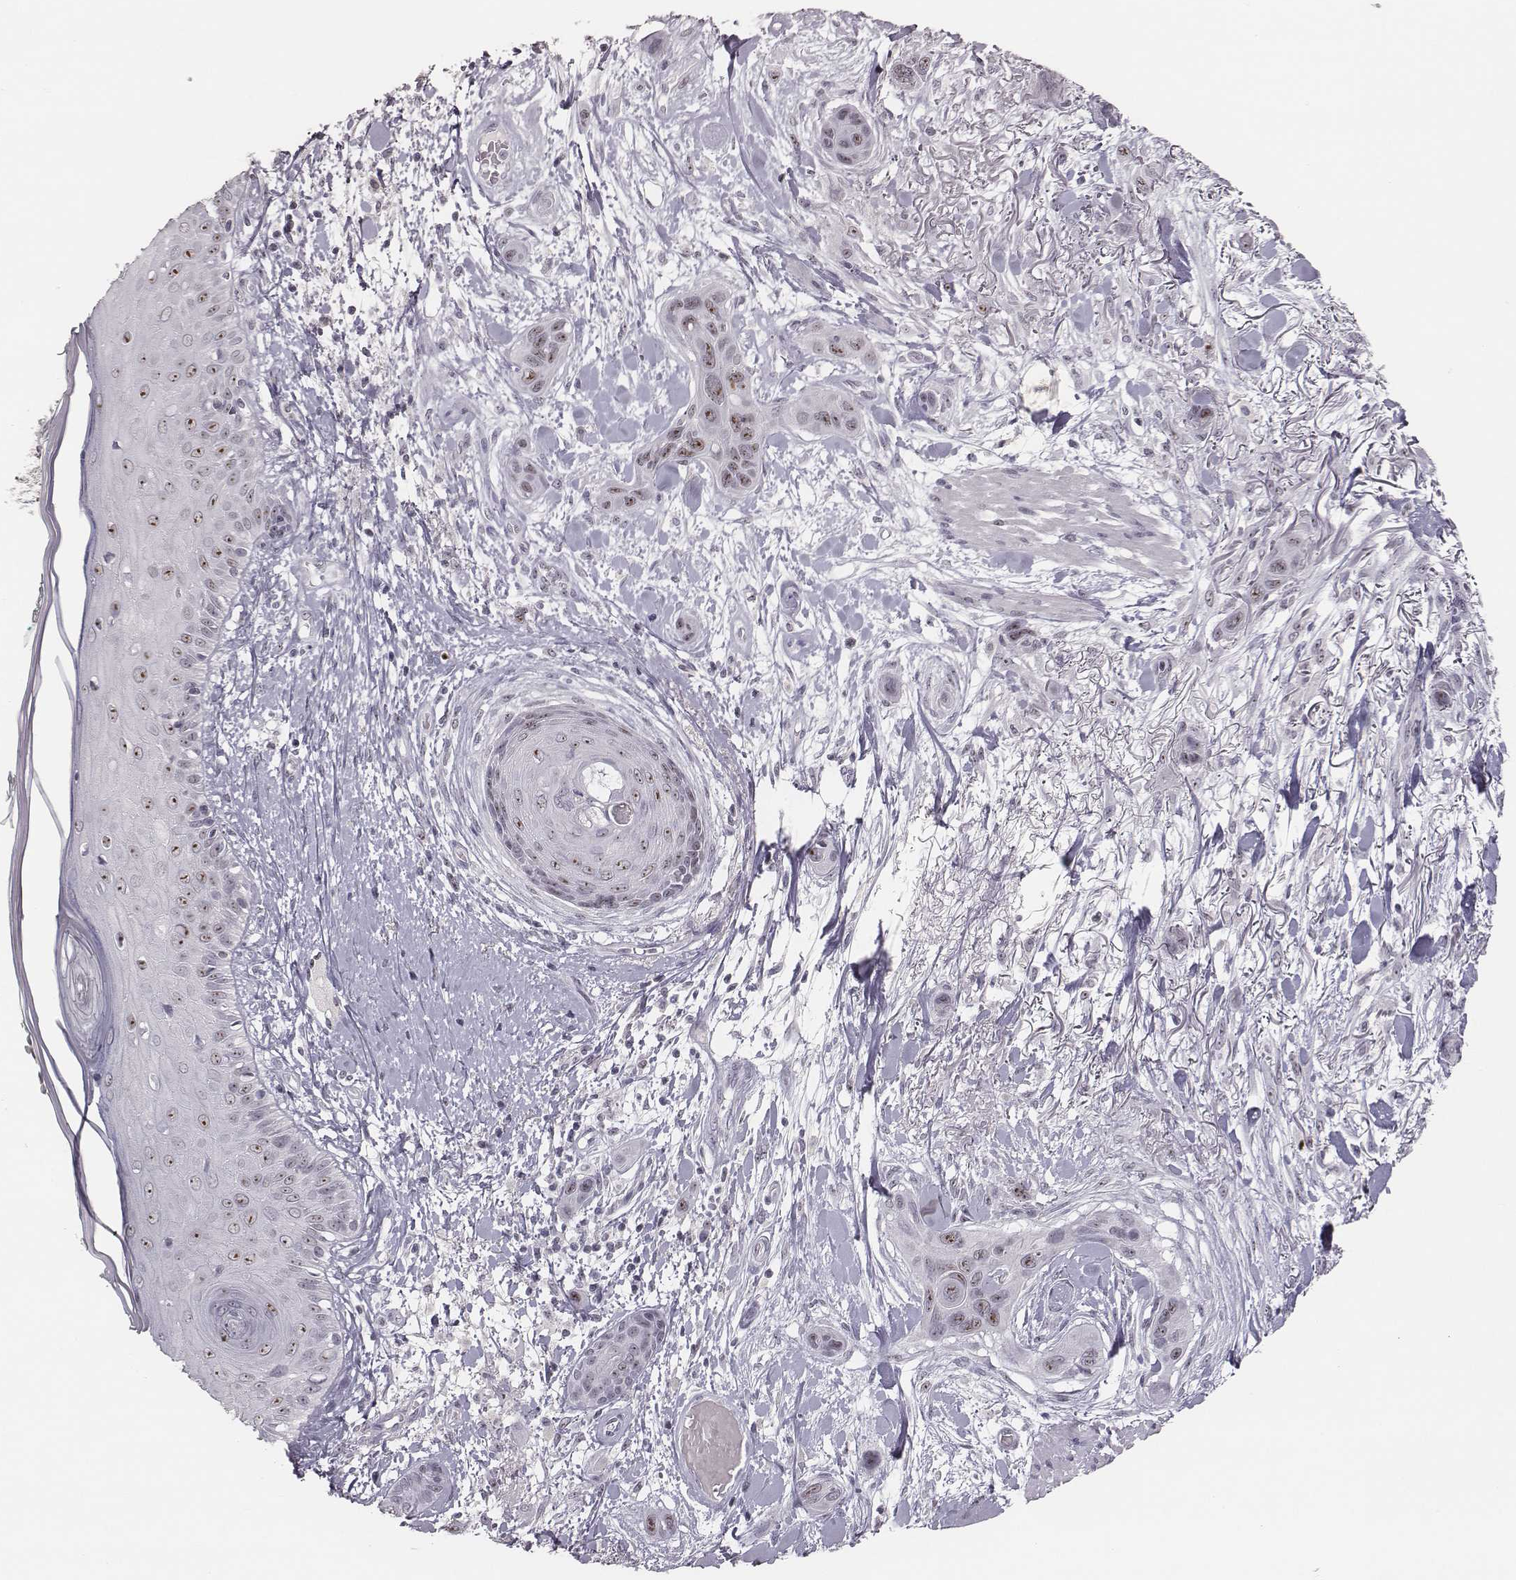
{"staining": {"intensity": "weak", "quantity": "25%-75%", "location": "nuclear"}, "tissue": "skin cancer", "cell_type": "Tumor cells", "image_type": "cancer", "snomed": [{"axis": "morphology", "description": "Squamous cell carcinoma, NOS"}, {"axis": "topography", "description": "Skin"}], "caption": "Tumor cells demonstrate low levels of weak nuclear expression in approximately 25%-75% of cells in skin cancer (squamous cell carcinoma). Immunohistochemistry stains the protein in brown and the nuclei are stained blue.", "gene": "NIFK", "patient": {"sex": "male", "age": 79}}